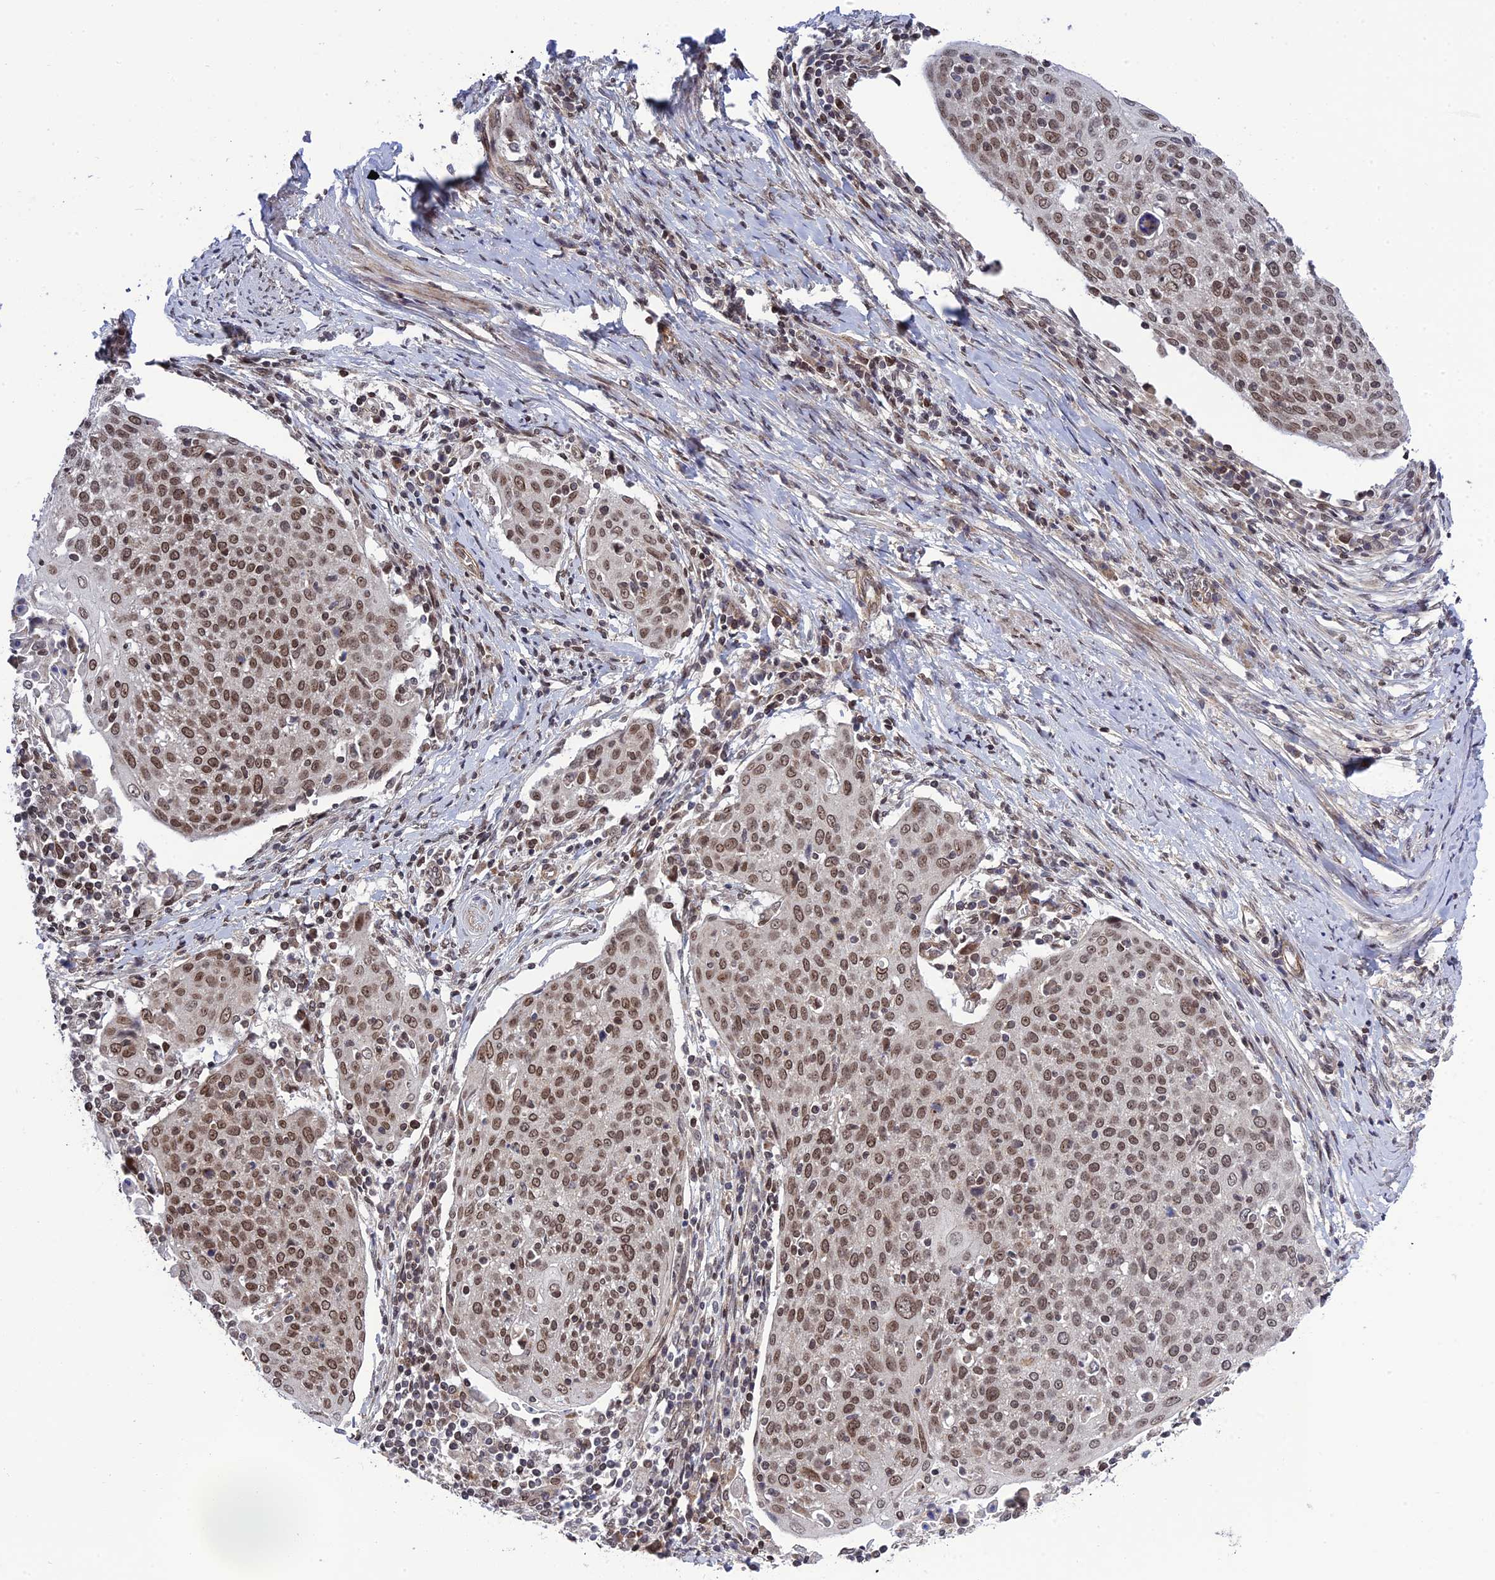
{"staining": {"intensity": "moderate", "quantity": ">75%", "location": "nuclear"}, "tissue": "cervical cancer", "cell_type": "Tumor cells", "image_type": "cancer", "snomed": [{"axis": "morphology", "description": "Squamous cell carcinoma, NOS"}, {"axis": "topography", "description": "Cervix"}], "caption": "IHC micrograph of cervical cancer stained for a protein (brown), which exhibits medium levels of moderate nuclear staining in about >75% of tumor cells.", "gene": "REXO1", "patient": {"sex": "female", "age": 67}}